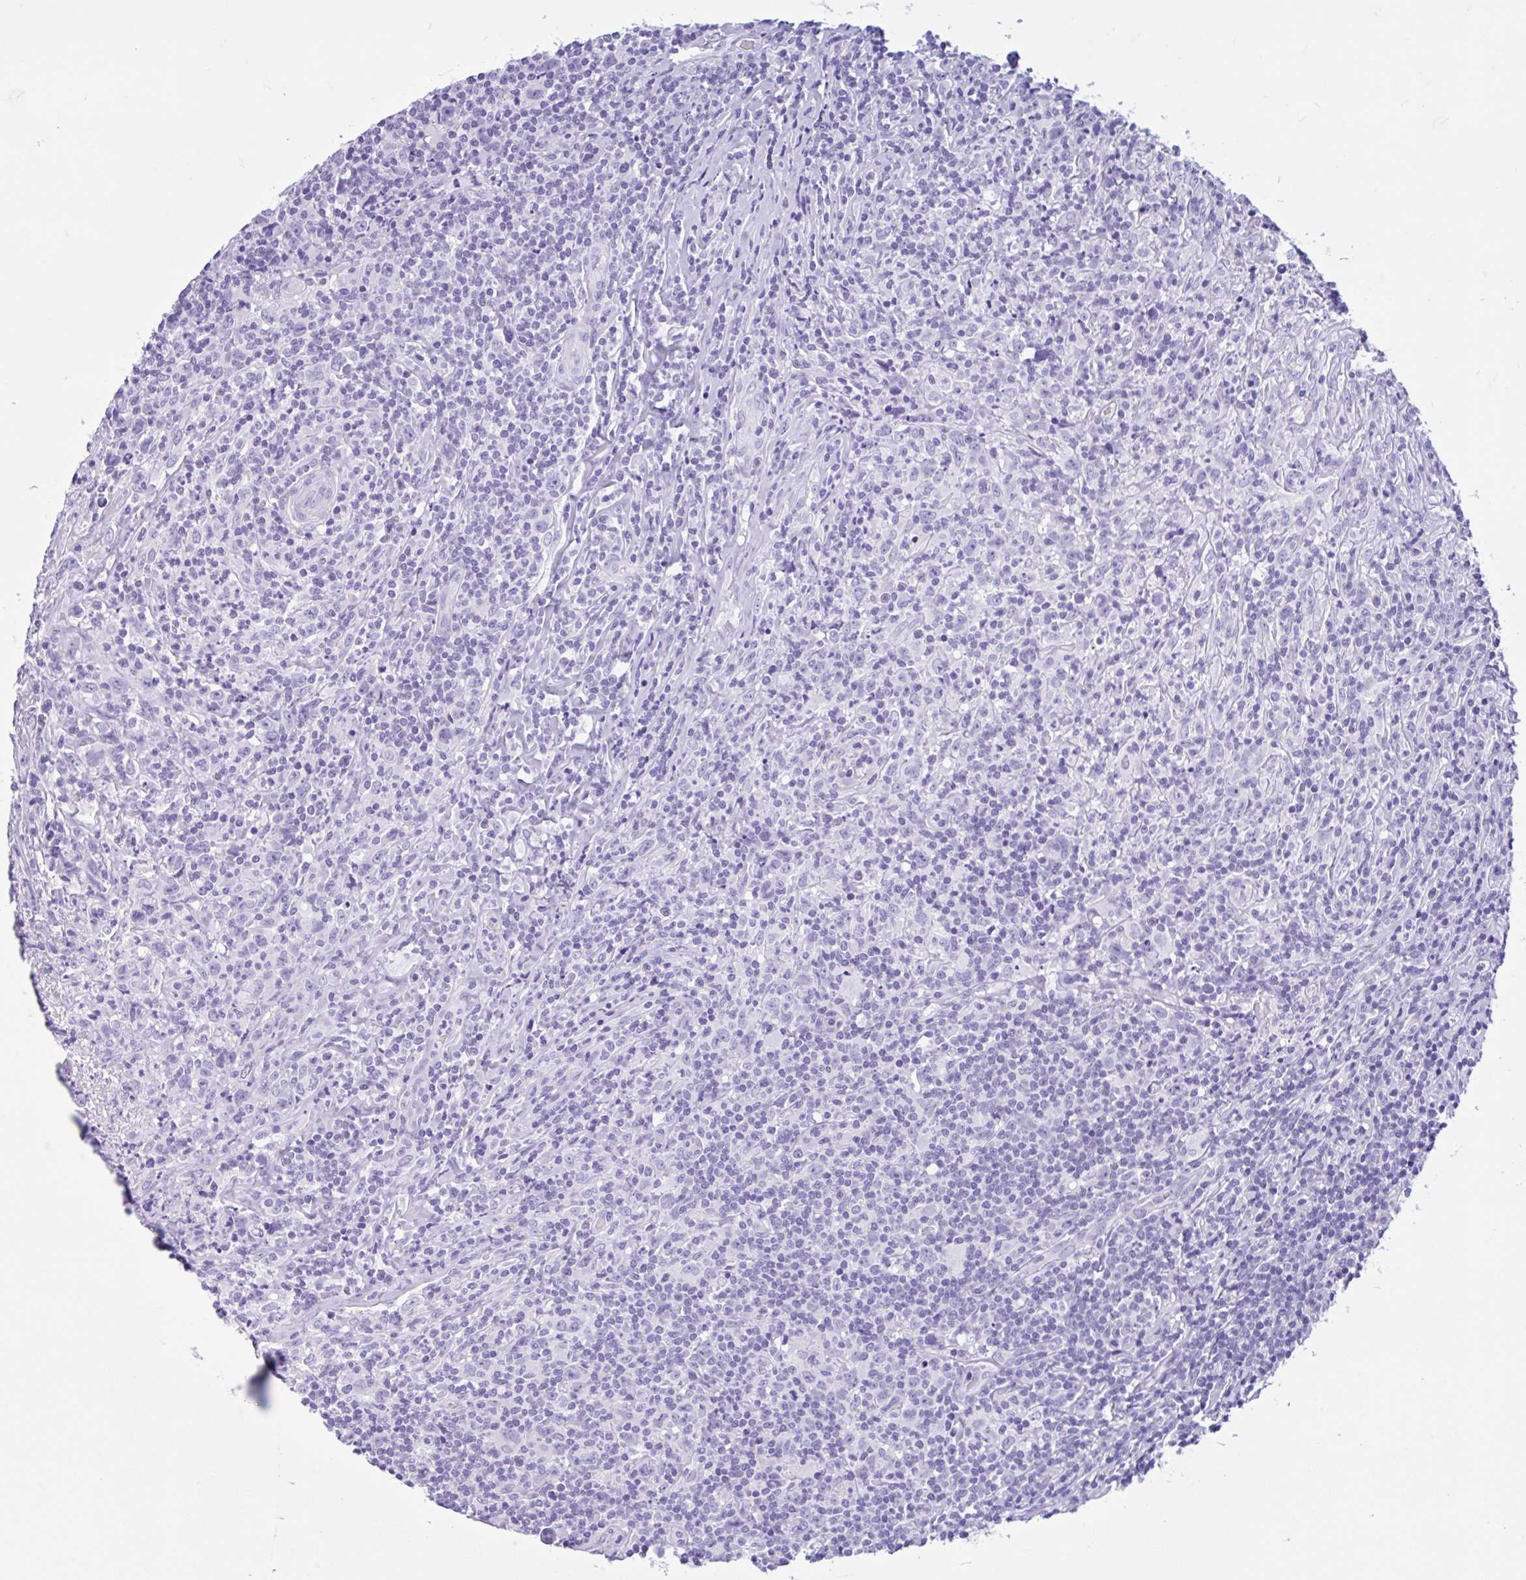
{"staining": {"intensity": "negative", "quantity": "none", "location": "none"}, "tissue": "lymphoma", "cell_type": "Tumor cells", "image_type": "cancer", "snomed": [{"axis": "morphology", "description": "Hodgkin's disease, NOS"}, {"axis": "topography", "description": "Lymph node"}], "caption": "This is an immunohistochemistry micrograph of Hodgkin's disease. There is no staining in tumor cells.", "gene": "OR4N4", "patient": {"sex": "female", "age": 18}}